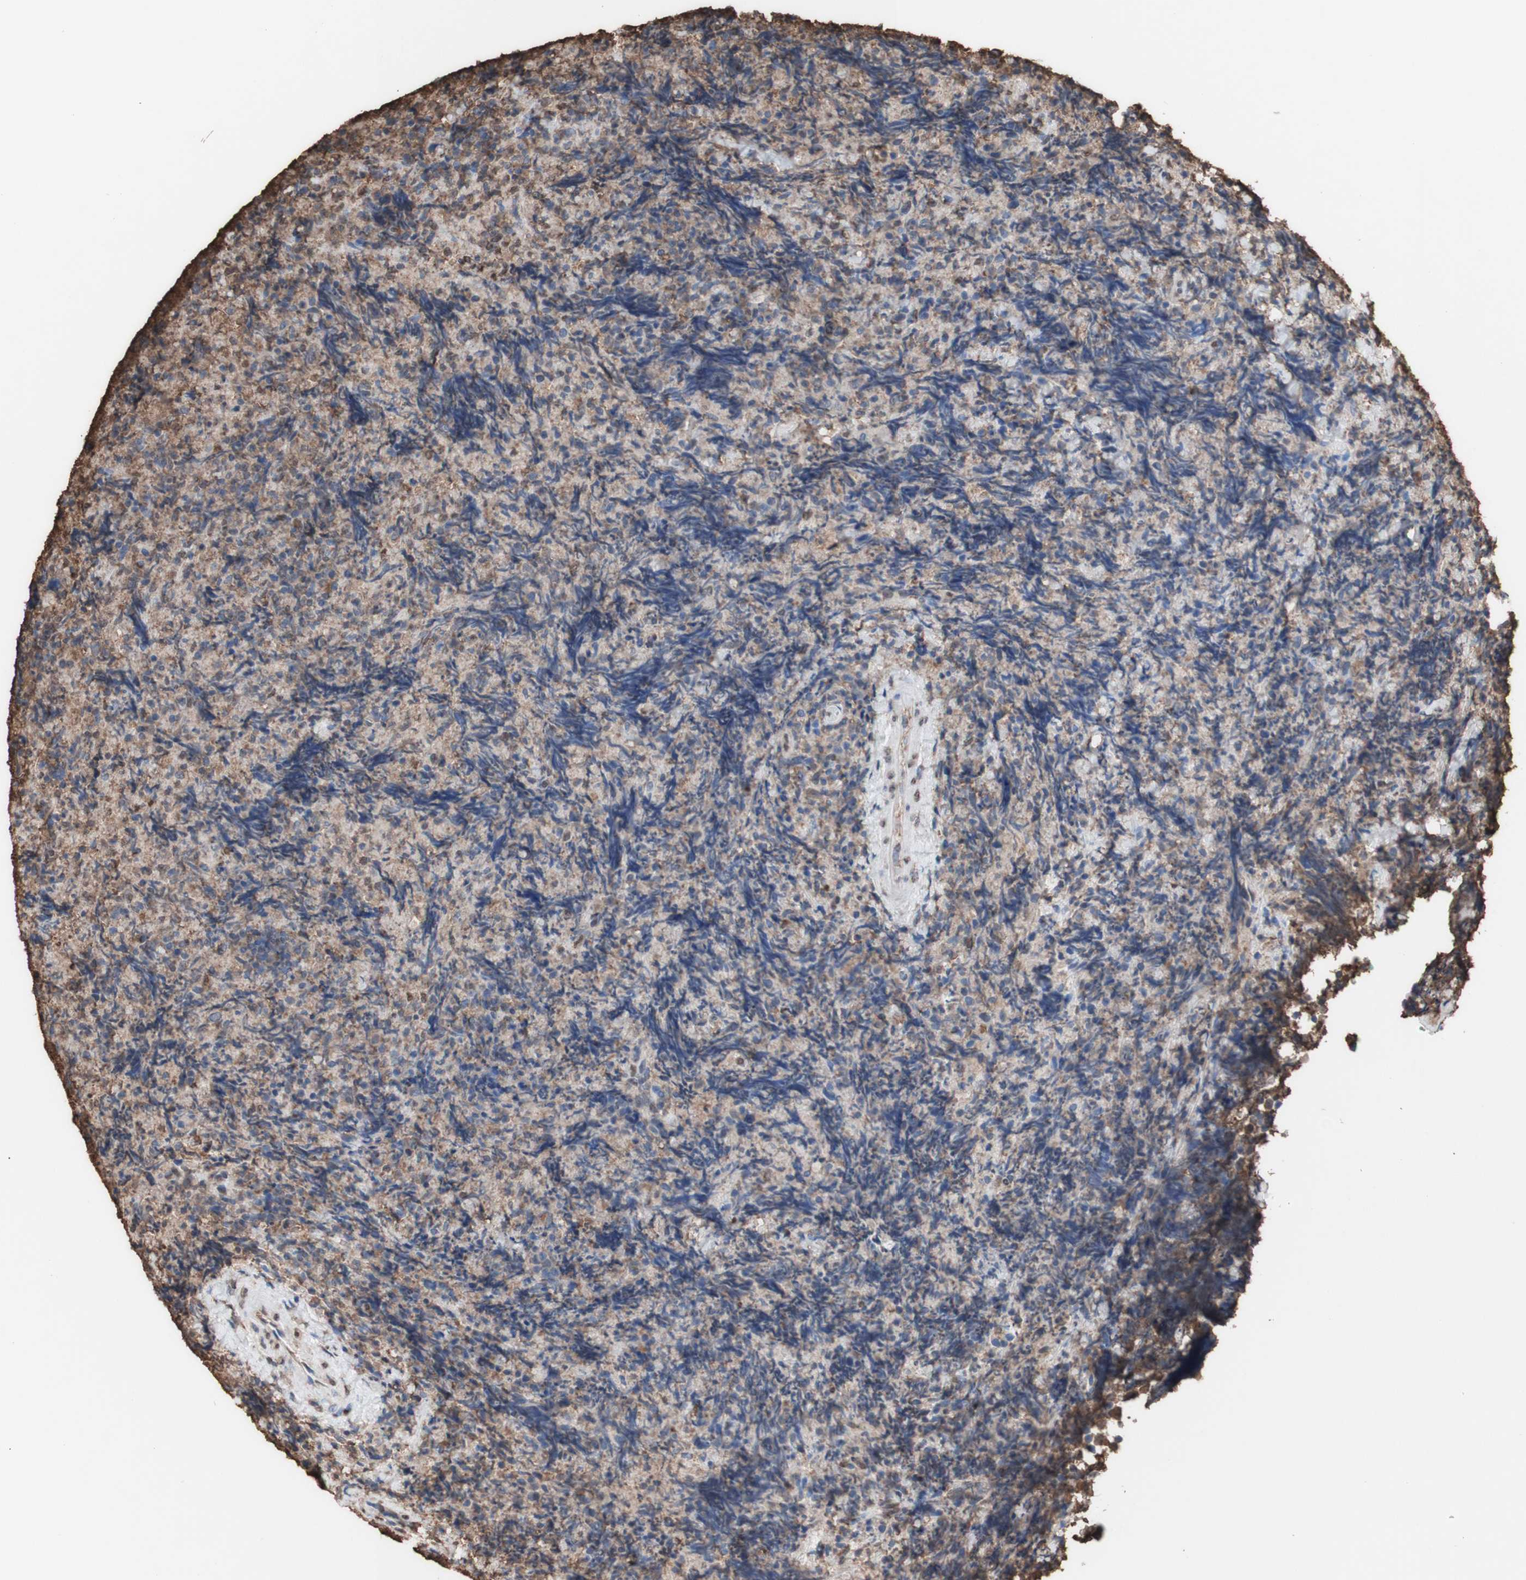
{"staining": {"intensity": "moderate", "quantity": ">75%", "location": "cytoplasmic/membranous"}, "tissue": "lymphoma", "cell_type": "Tumor cells", "image_type": "cancer", "snomed": [{"axis": "morphology", "description": "Malignant lymphoma, non-Hodgkin's type, High grade"}, {"axis": "topography", "description": "Tonsil"}], "caption": "Lymphoma stained with immunohistochemistry shows moderate cytoplasmic/membranous expression in approximately >75% of tumor cells. (DAB = brown stain, brightfield microscopy at high magnification).", "gene": "PIDD1", "patient": {"sex": "female", "age": 36}}